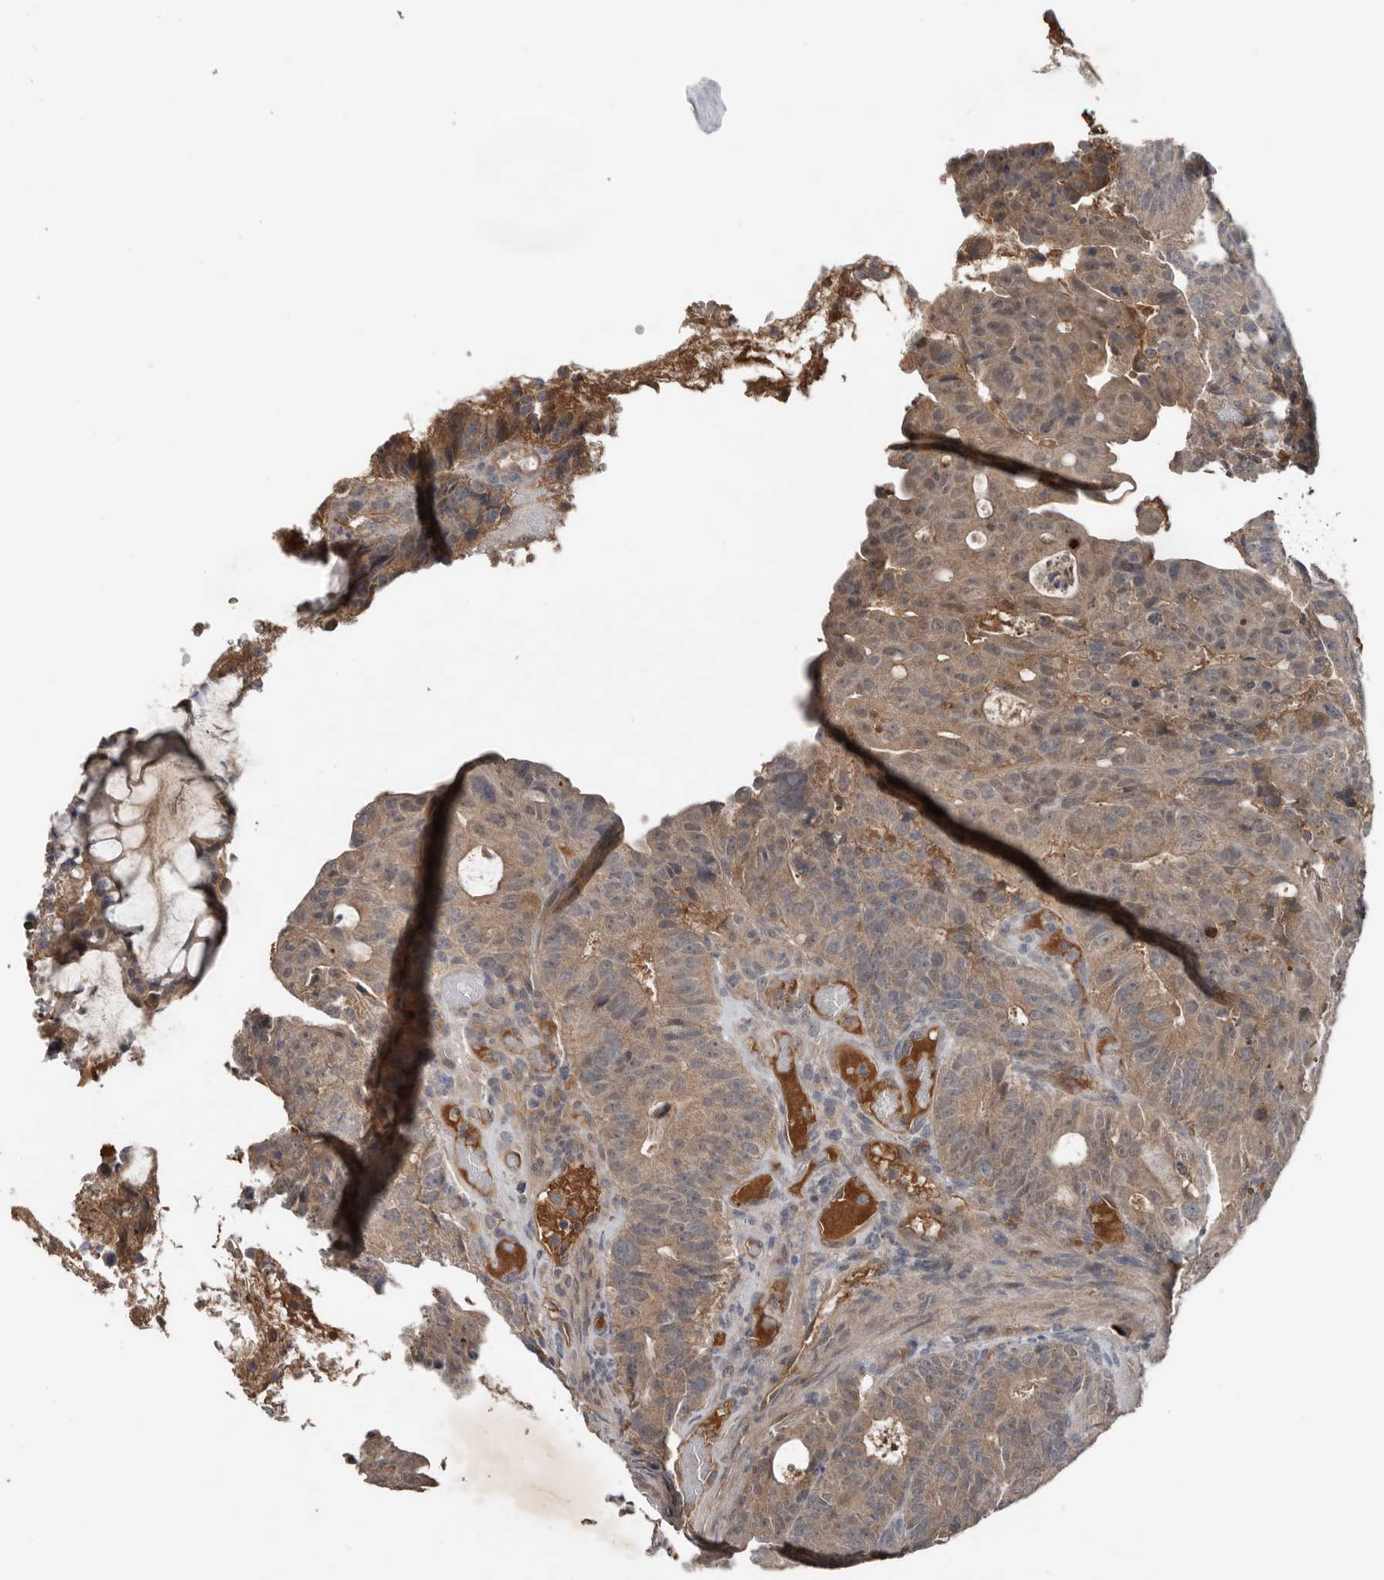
{"staining": {"intensity": "weak", "quantity": "25%-75%", "location": "cytoplasmic/membranous"}, "tissue": "colorectal cancer", "cell_type": "Tumor cells", "image_type": "cancer", "snomed": [{"axis": "morphology", "description": "Adenocarcinoma, NOS"}, {"axis": "topography", "description": "Colon"}], "caption": "Weak cytoplasmic/membranous protein positivity is present in approximately 25%-75% of tumor cells in colorectal cancer (adenocarcinoma).", "gene": "DNAJB4", "patient": {"sex": "male", "age": 87}}